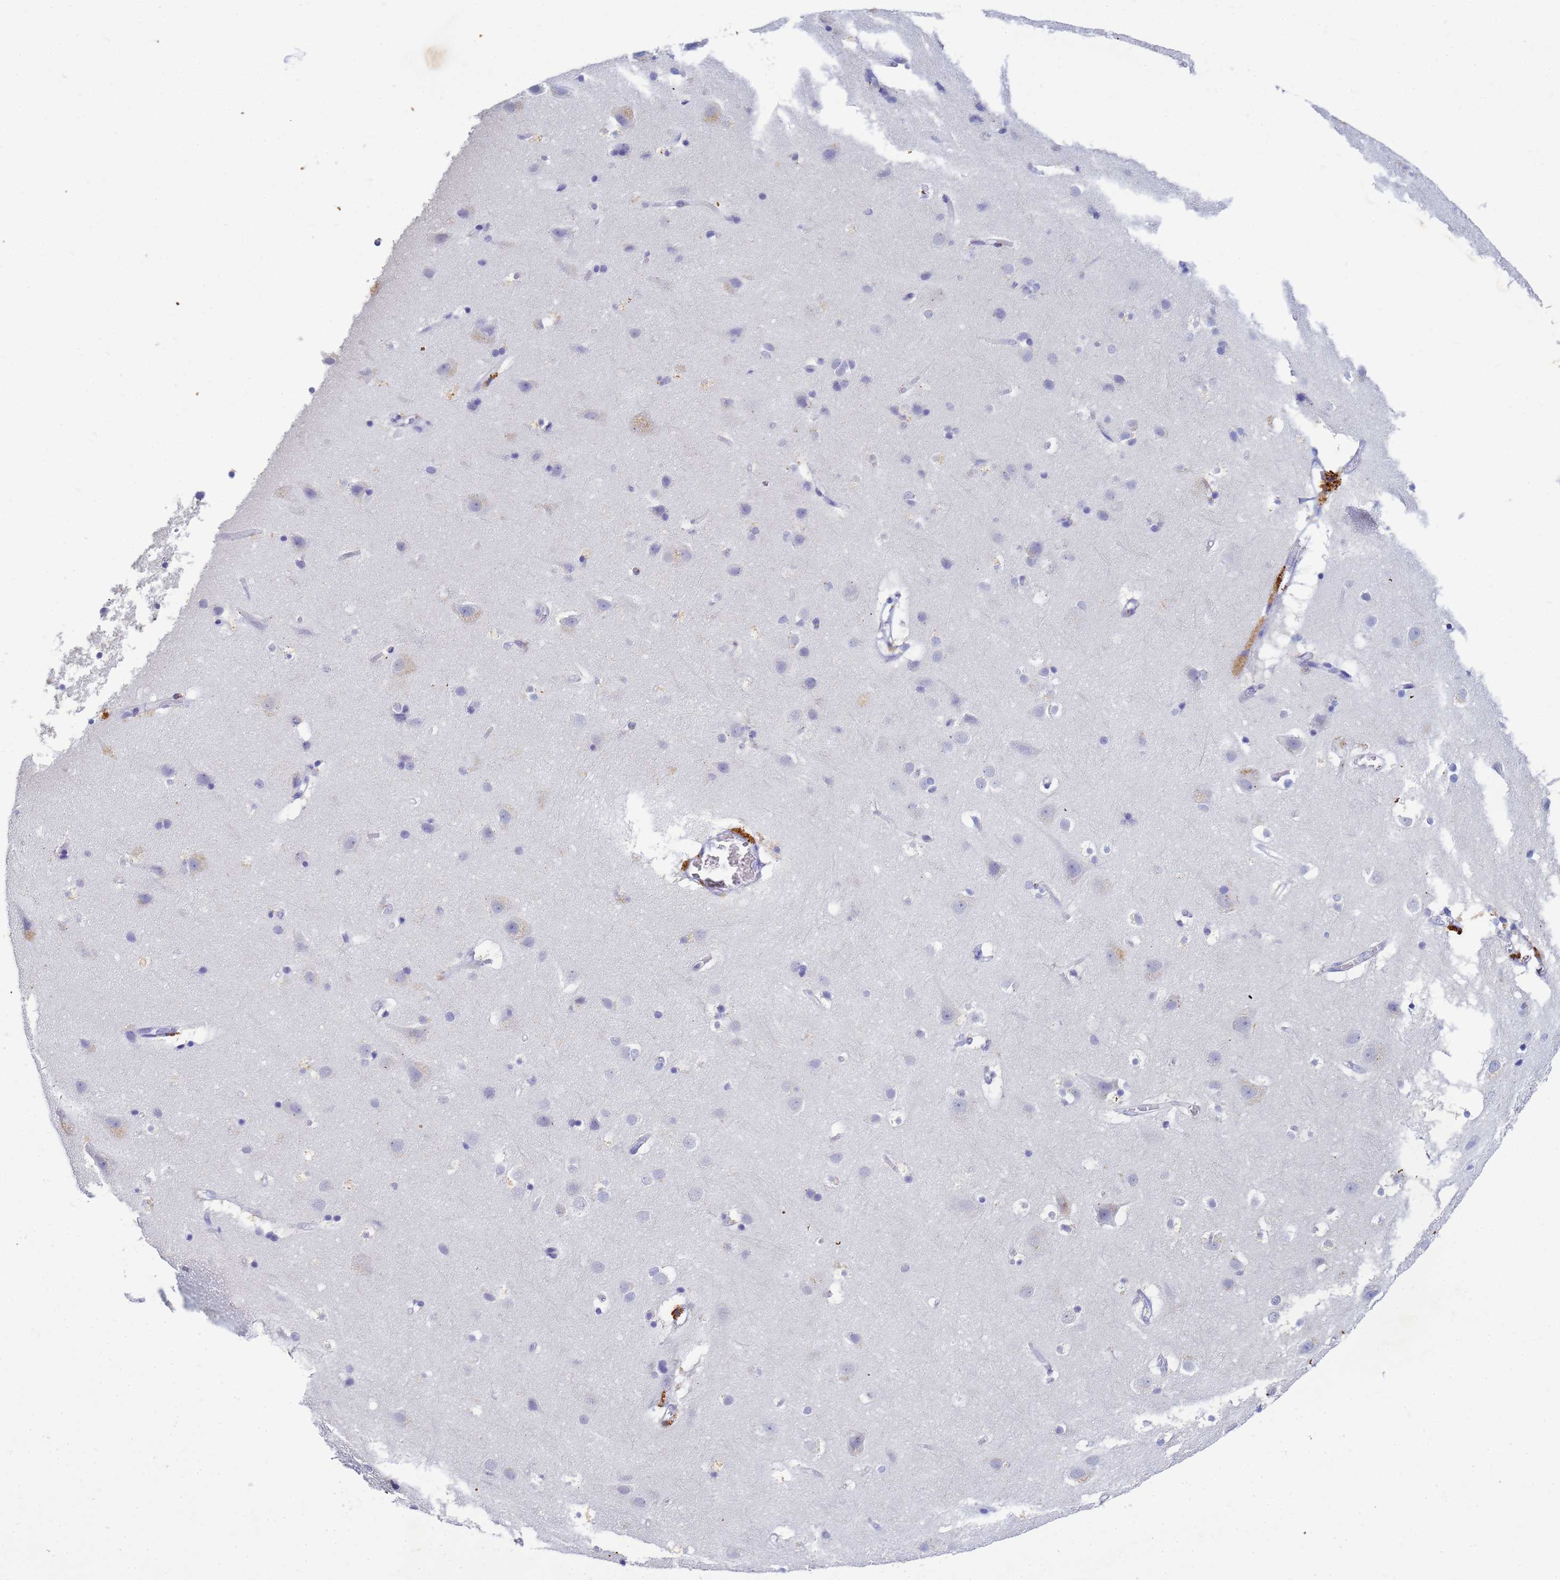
{"staining": {"intensity": "strong", "quantity": "<25%", "location": "cytoplasmic/membranous"}, "tissue": "cerebral cortex", "cell_type": "Endothelial cells", "image_type": "normal", "snomed": [{"axis": "morphology", "description": "Normal tissue, NOS"}, {"axis": "topography", "description": "Cerebral cortex"}], "caption": "Brown immunohistochemical staining in benign human cerebral cortex shows strong cytoplasmic/membranous expression in approximately <25% of endothelial cells.", "gene": "B3GNT8", "patient": {"sex": "male", "age": 54}}